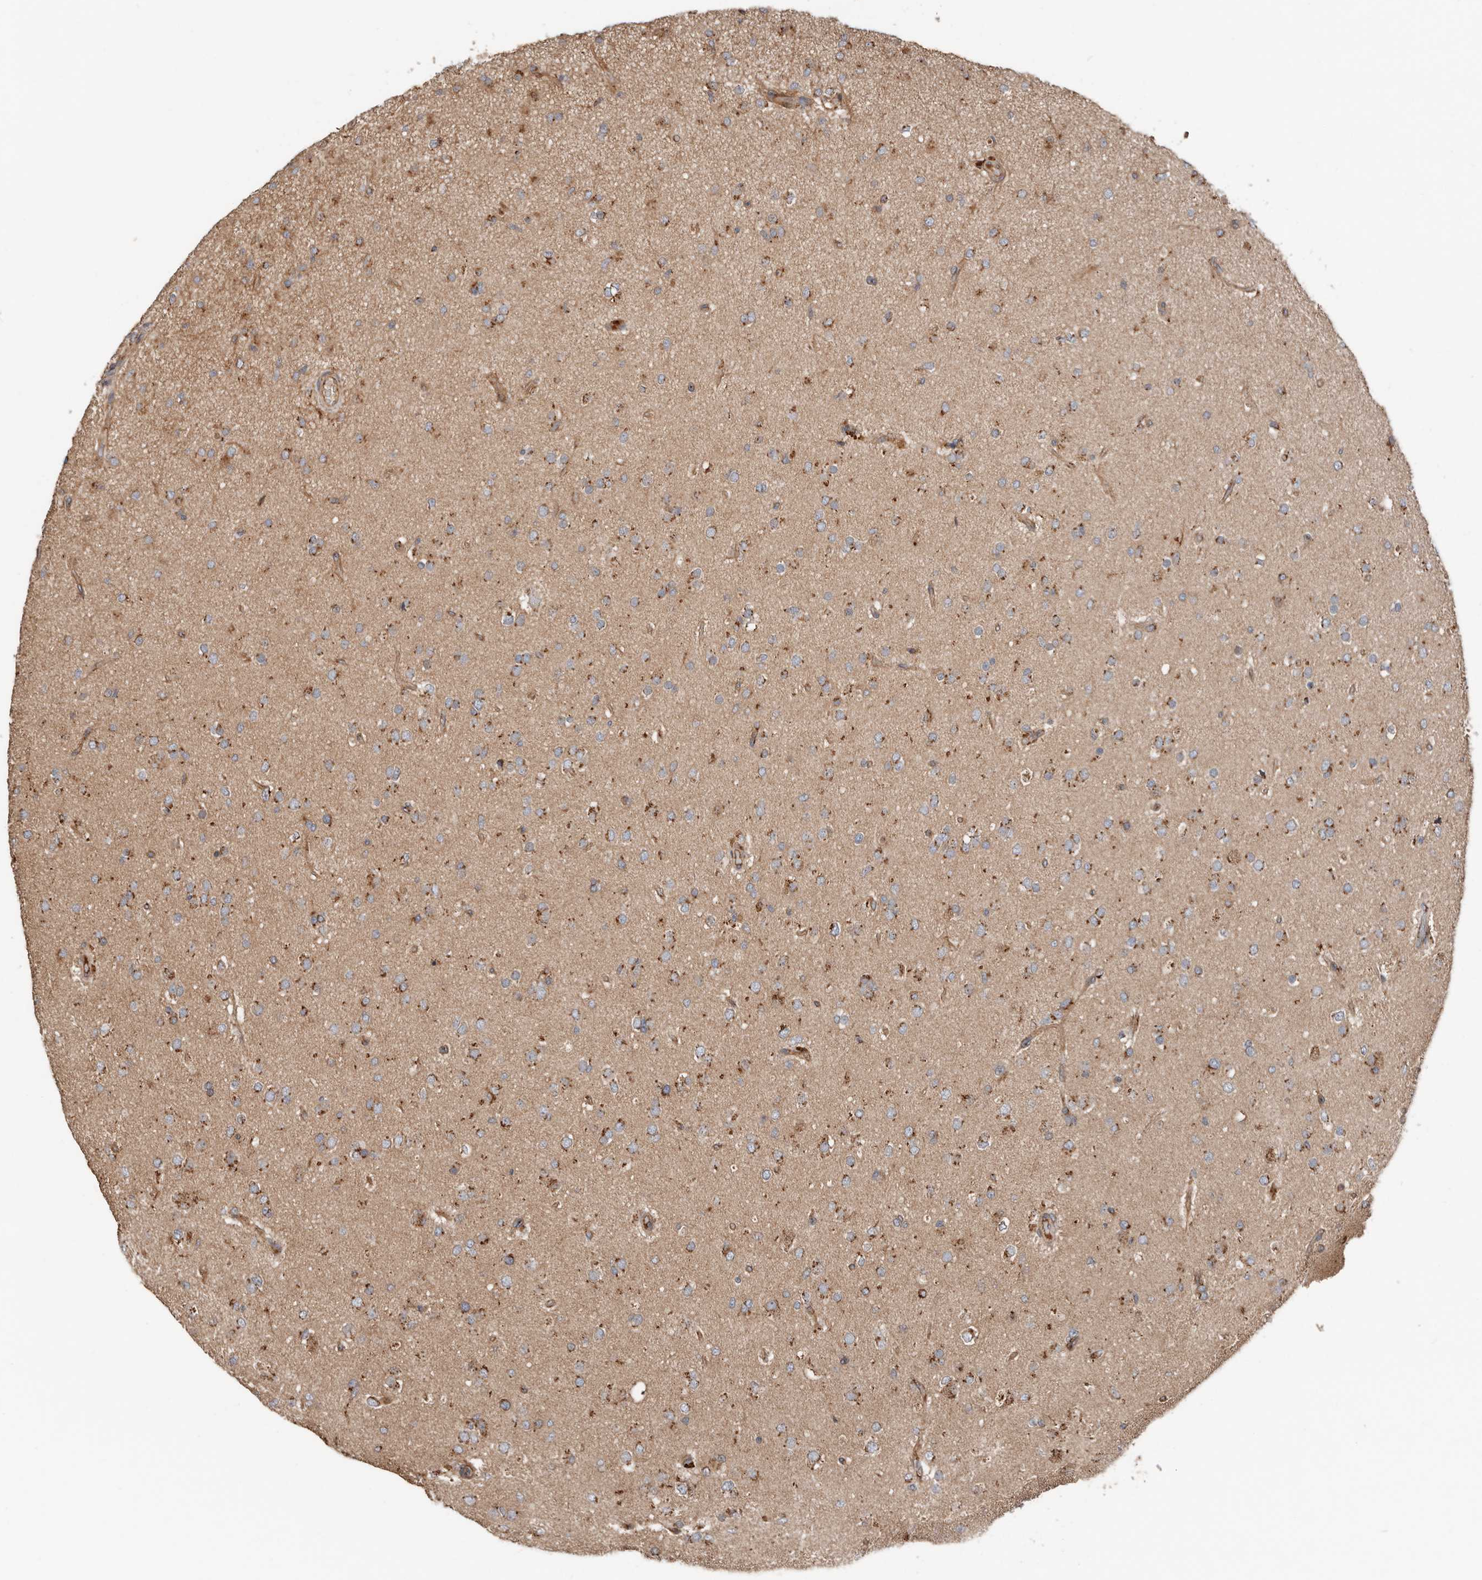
{"staining": {"intensity": "moderate", "quantity": ">75%", "location": "cytoplasmic/membranous"}, "tissue": "glioma", "cell_type": "Tumor cells", "image_type": "cancer", "snomed": [{"axis": "morphology", "description": "Glioma, malignant, Low grade"}, {"axis": "topography", "description": "Brain"}], "caption": "DAB (3,3'-diaminobenzidine) immunohistochemical staining of glioma demonstrates moderate cytoplasmic/membranous protein staining in about >75% of tumor cells.", "gene": "COG1", "patient": {"sex": "male", "age": 65}}